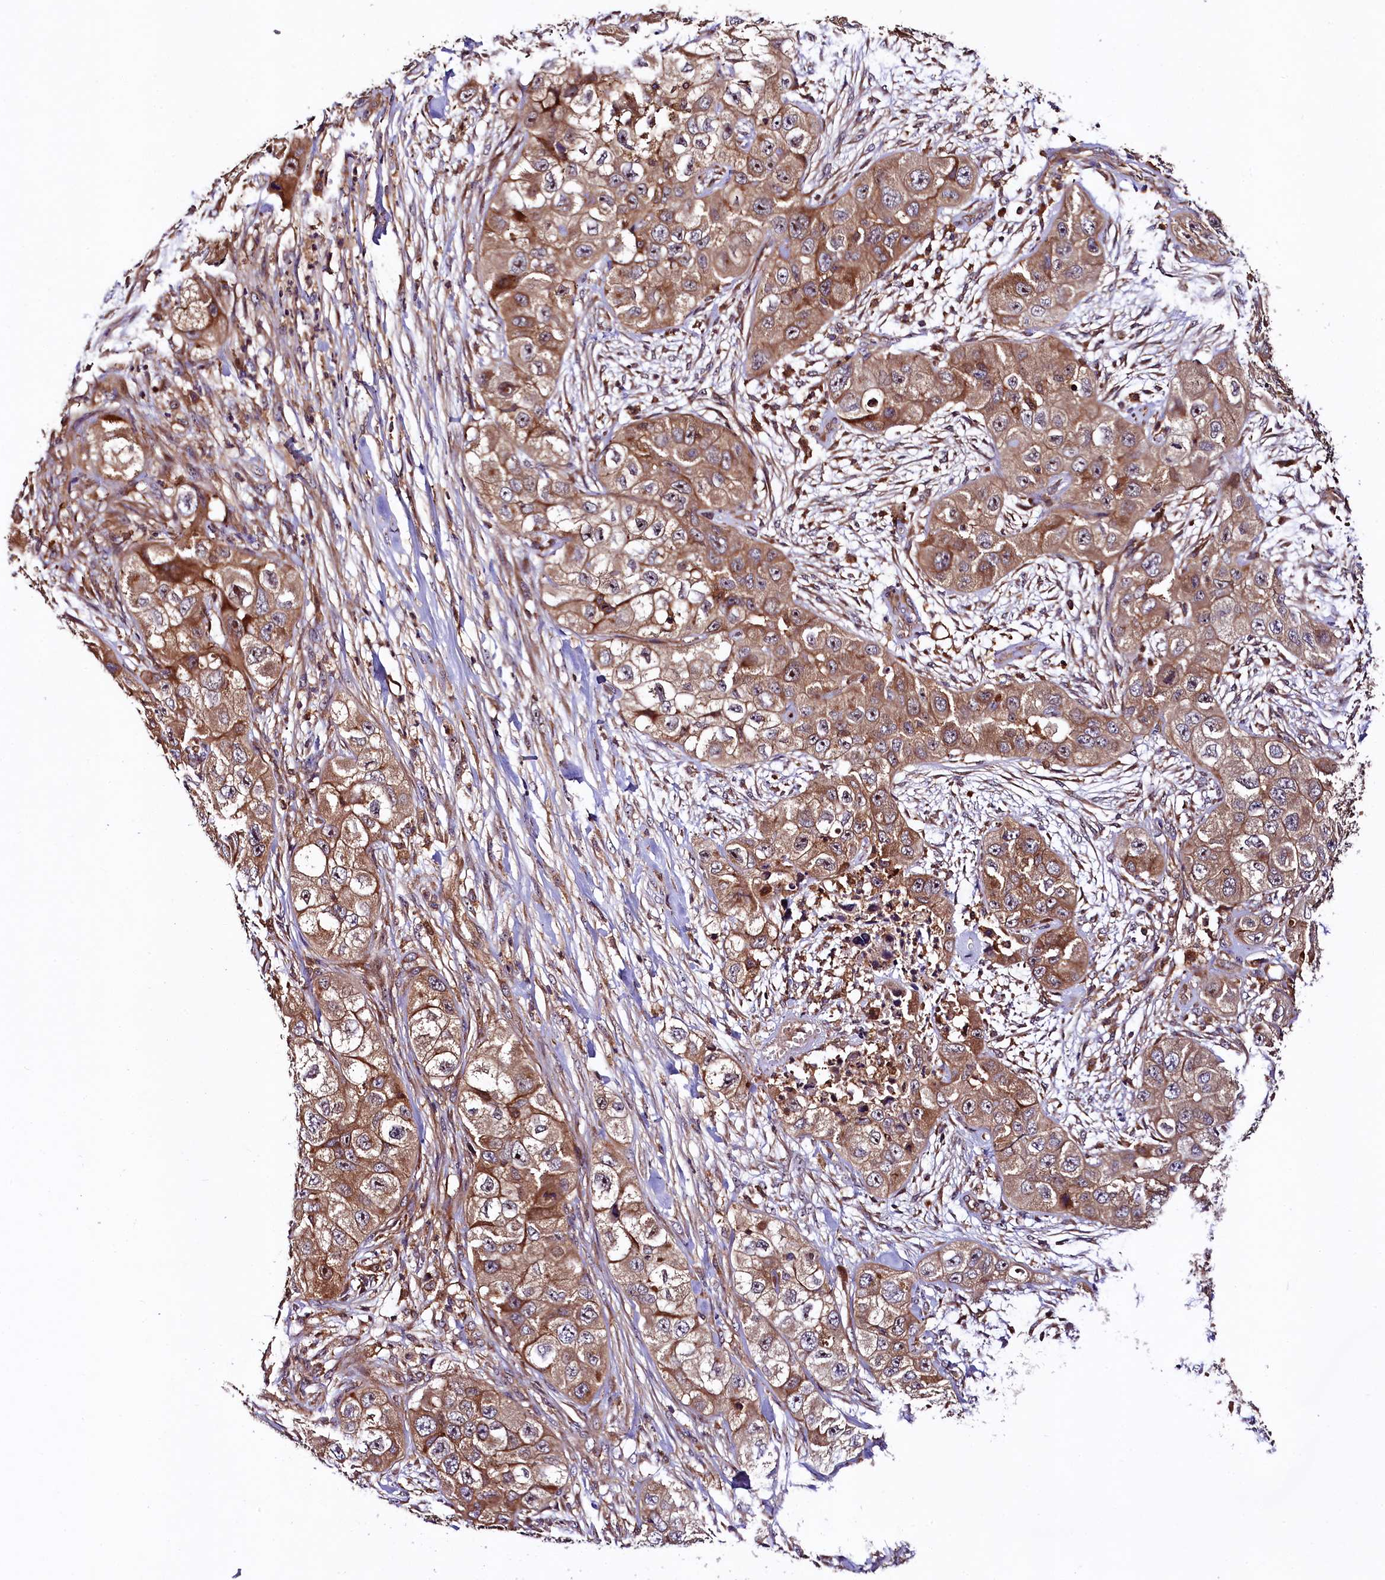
{"staining": {"intensity": "moderate", "quantity": ">75%", "location": "cytoplasmic/membranous"}, "tissue": "skin cancer", "cell_type": "Tumor cells", "image_type": "cancer", "snomed": [{"axis": "morphology", "description": "Squamous cell carcinoma, NOS"}, {"axis": "topography", "description": "Skin"}, {"axis": "topography", "description": "Subcutis"}], "caption": "Skin cancer stained for a protein (brown) displays moderate cytoplasmic/membranous positive staining in approximately >75% of tumor cells.", "gene": "VPS35", "patient": {"sex": "male", "age": 73}}